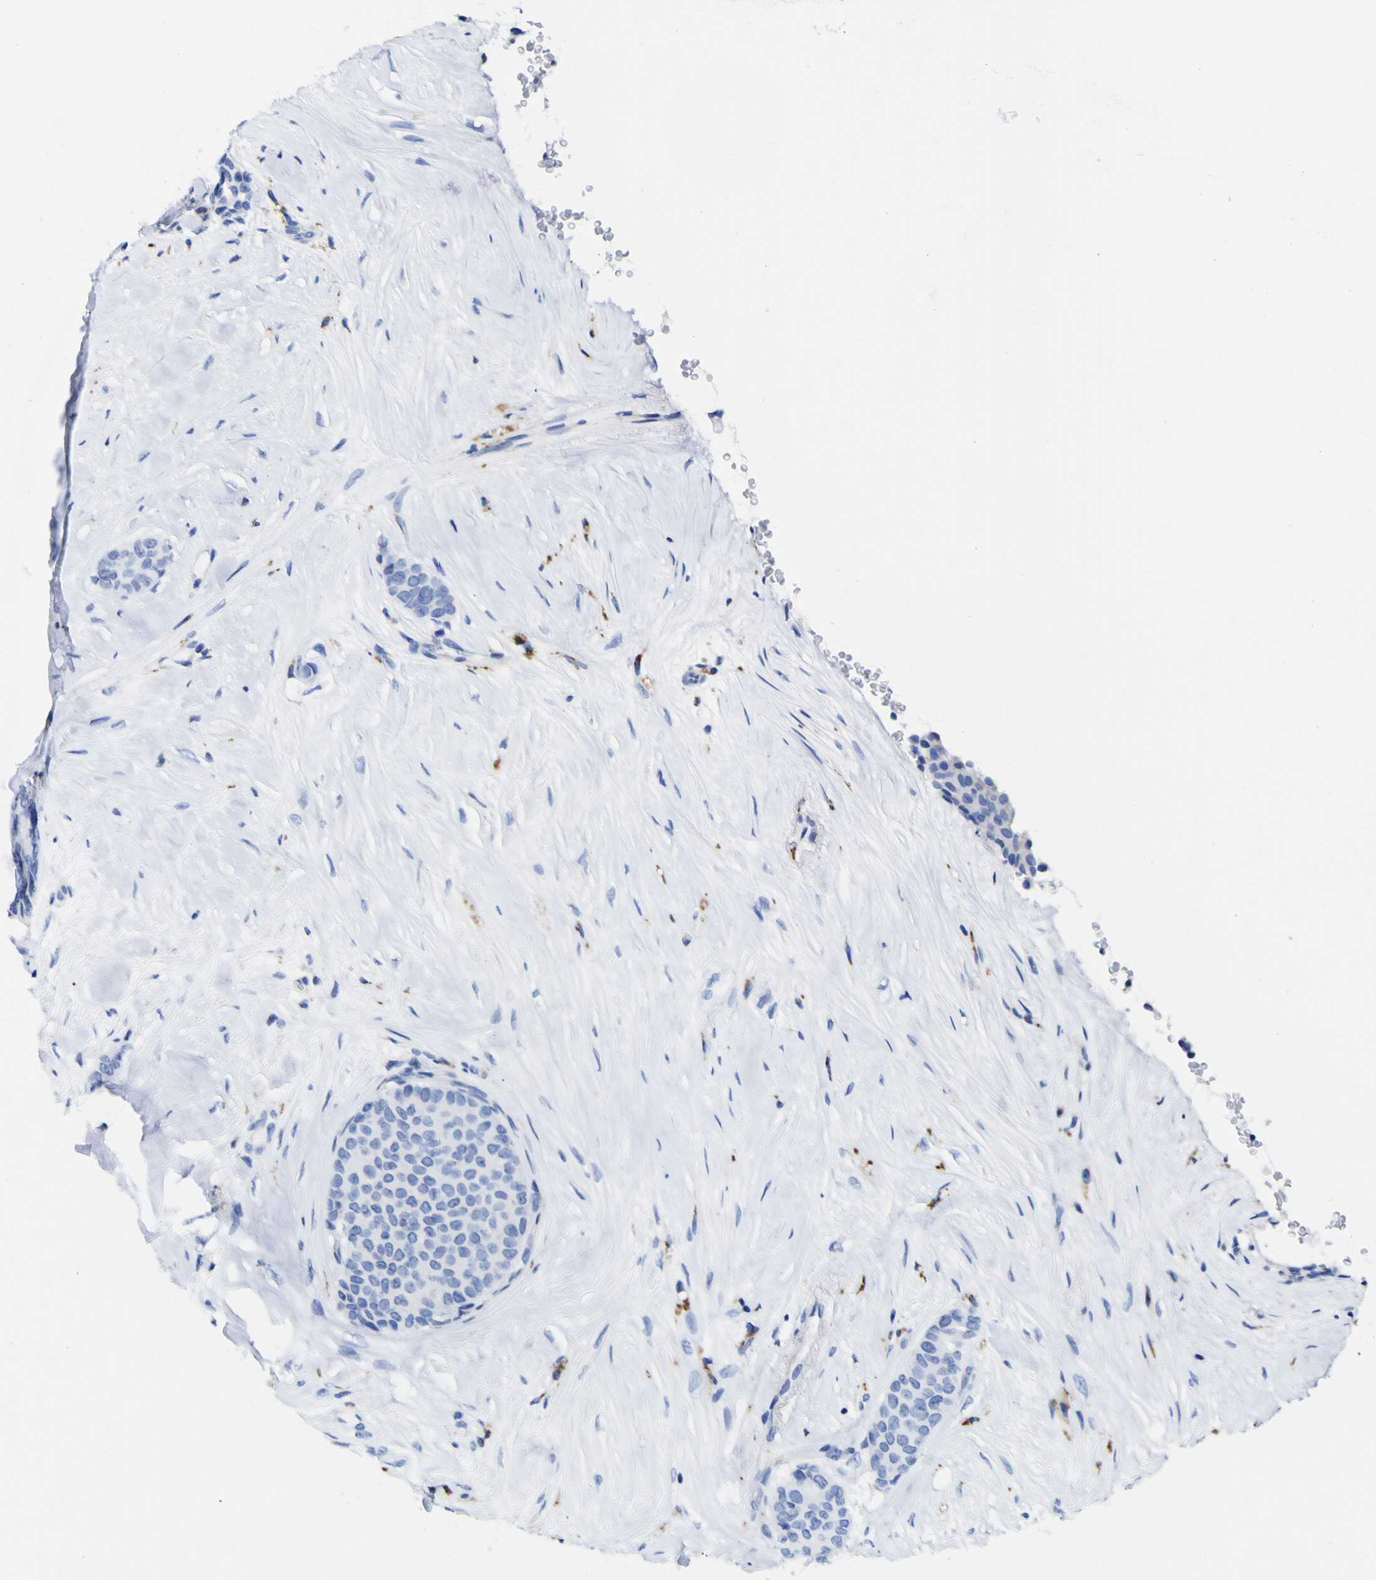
{"staining": {"intensity": "negative", "quantity": "none", "location": "none"}, "tissue": "breast cancer", "cell_type": "Tumor cells", "image_type": "cancer", "snomed": [{"axis": "morphology", "description": "Duct carcinoma"}, {"axis": "topography", "description": "Breast"}], "caption": "Breast infiltrating ductal carcinoma stained for a protein using immunohistochemistry (IHC) demonstrates no expression tumor cells.", "gene": "HLA-DQA1", "patient": {"sex": "female", "age": 75}}